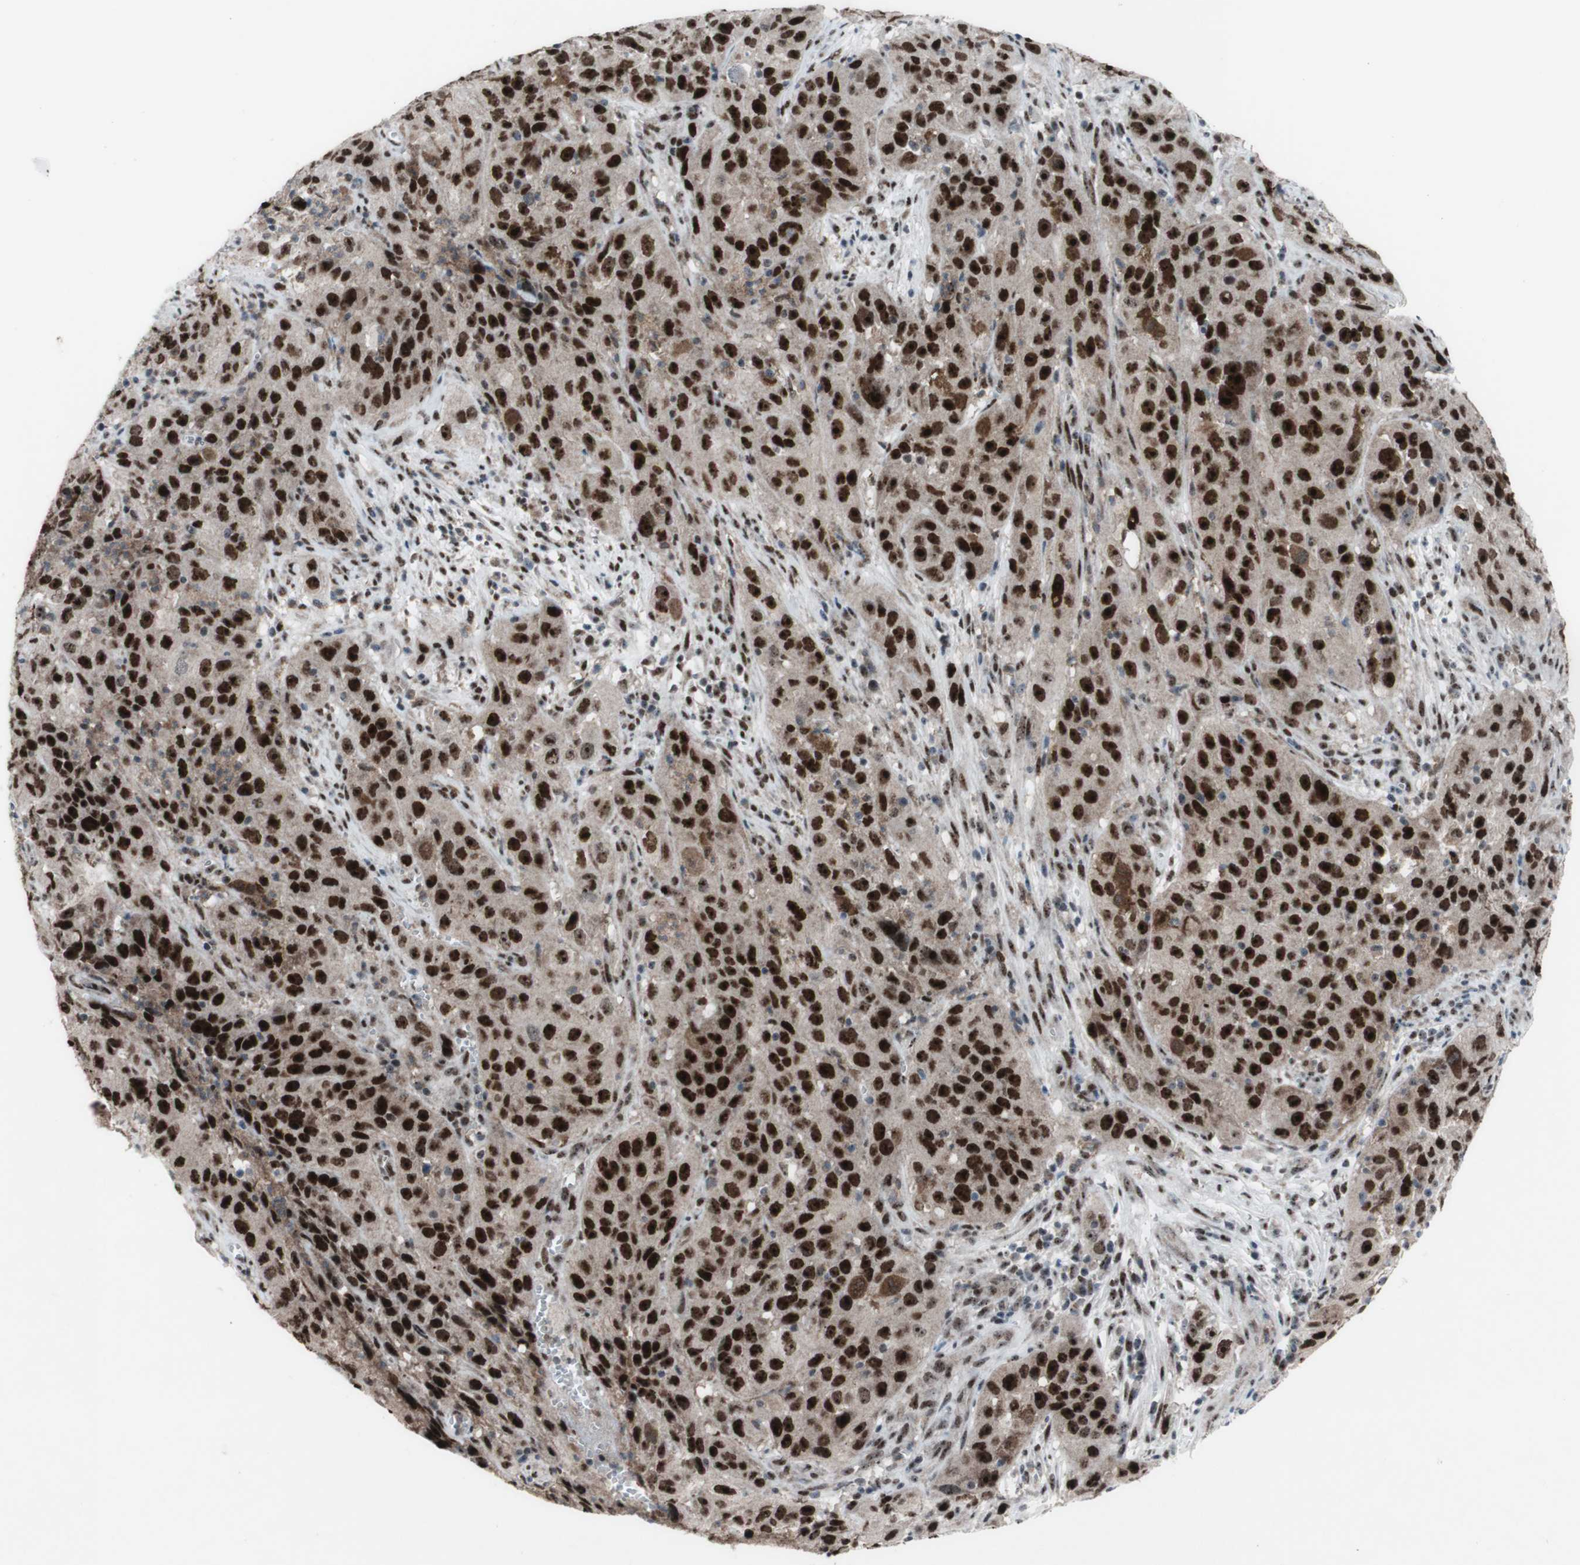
{"staining": {"intensity": "strong", "quantity": ">75%", "location": "nuclear"}, "tissue": "cervical cancer", "cell_type": "Tumor cells", "image_type": "cancer", "snomed": [{"axis": "morphology", "description": "Squamous cell carcinoma, NOS"}, {"axis": "topography", "description": "Cervix"}], "caption": "High-power microscopy captured an immunohistochemistry (IHC) photomicrograph of squamous cell carcinoma (cervical), revealing strong nuclear staining in about >75% of tumor cells.", "gene": "POLR1A", "patient": {"sex": "female", "age": 32}}